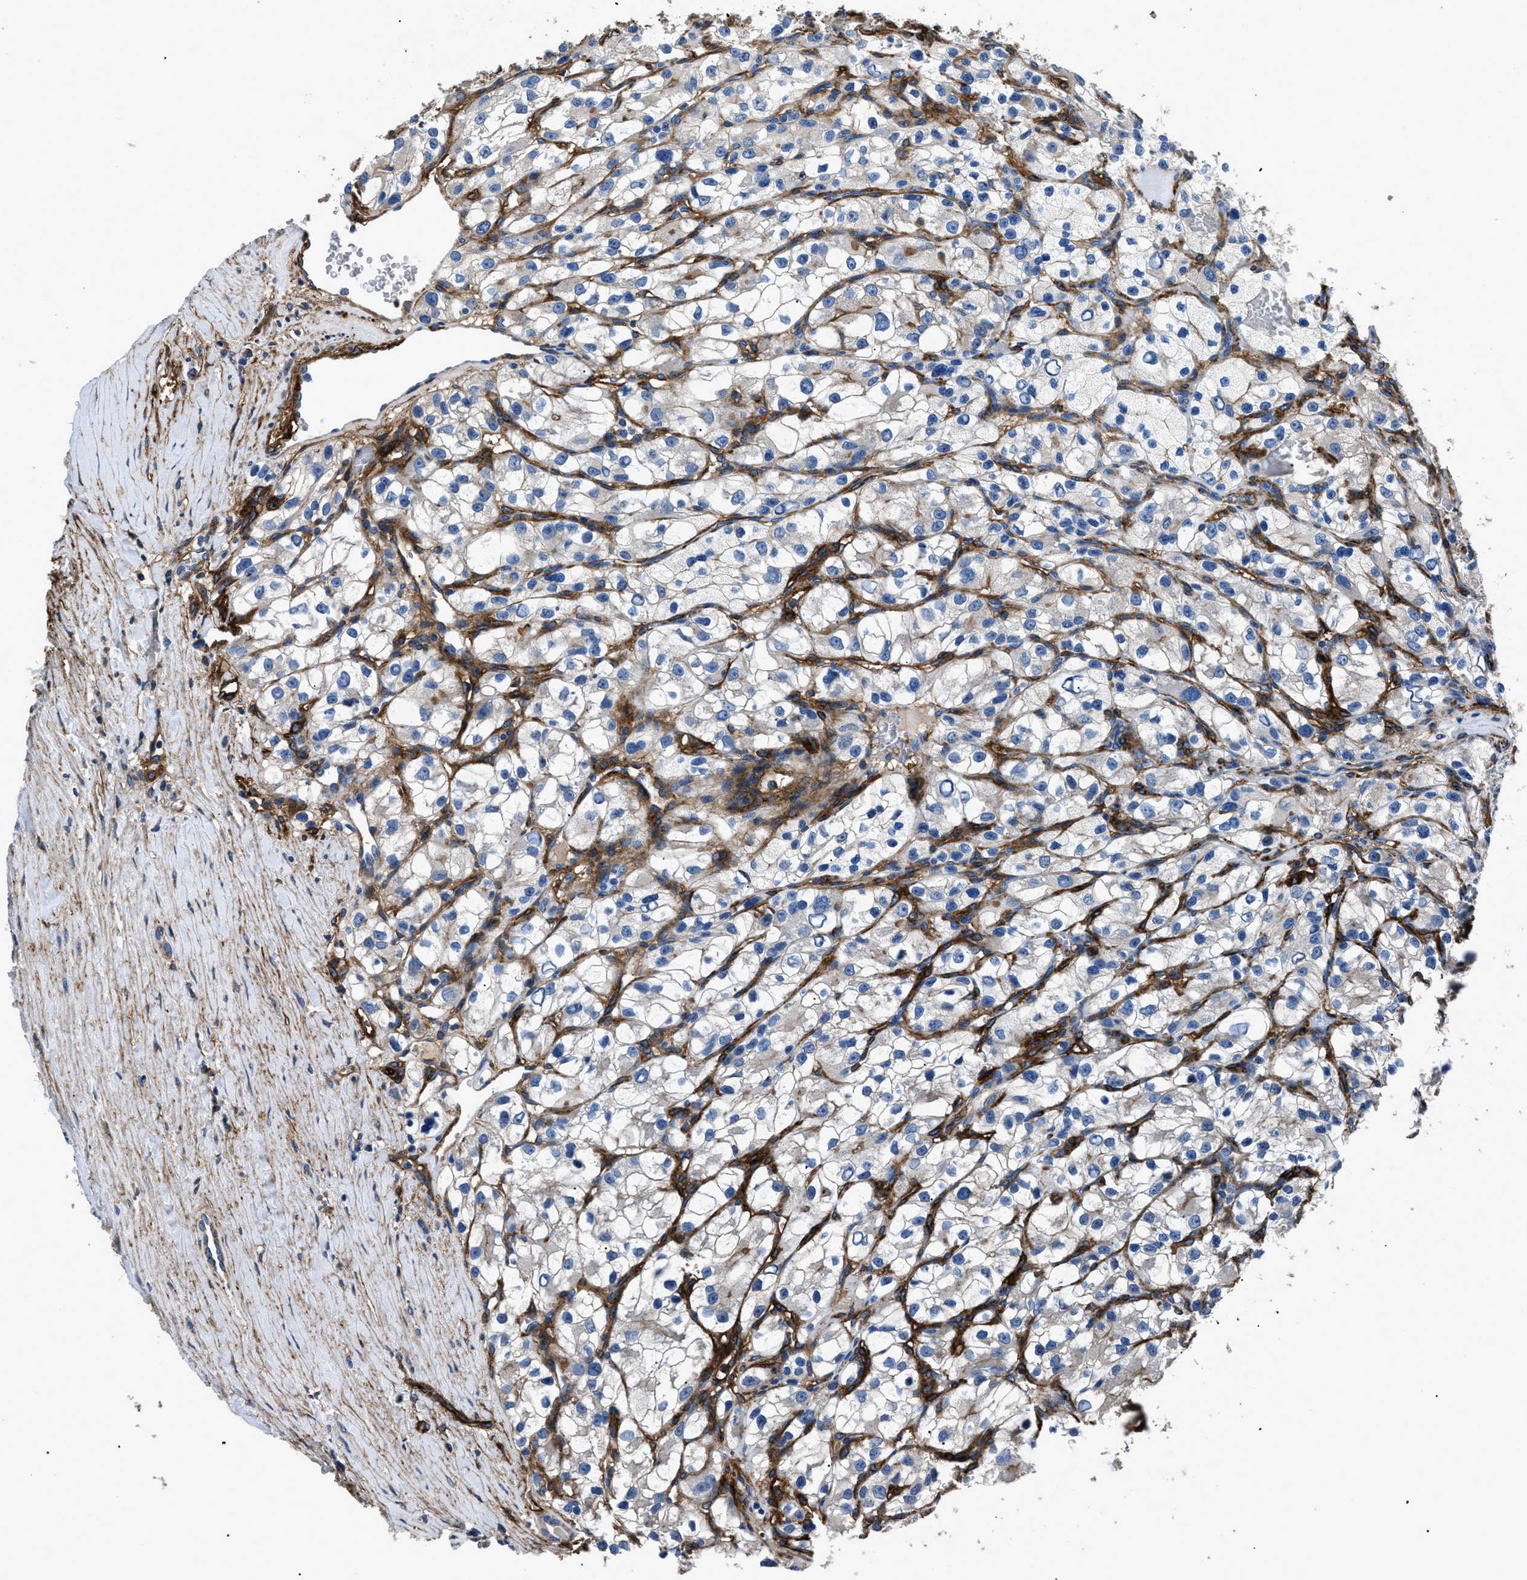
{"staining": {"intensity": "negative", "quantity": "none", "location": "none"}, "tissue": "renal cancer", "cell_type": "Tumor cells", "image_type": "cancer", "snomed": [{"axis": "morphology", "description": "Adenocarcinoma, NOS"}, {"axis": "topography", "description": "Kidney"}], "caption": "This is a histopathology image of immunohistochemistry (IHC) staining of adenocarcinoma (renal), which shows no expression in tumor cells.", "gene": "CD276", "patient": {"sex": "female", "age": 57}}